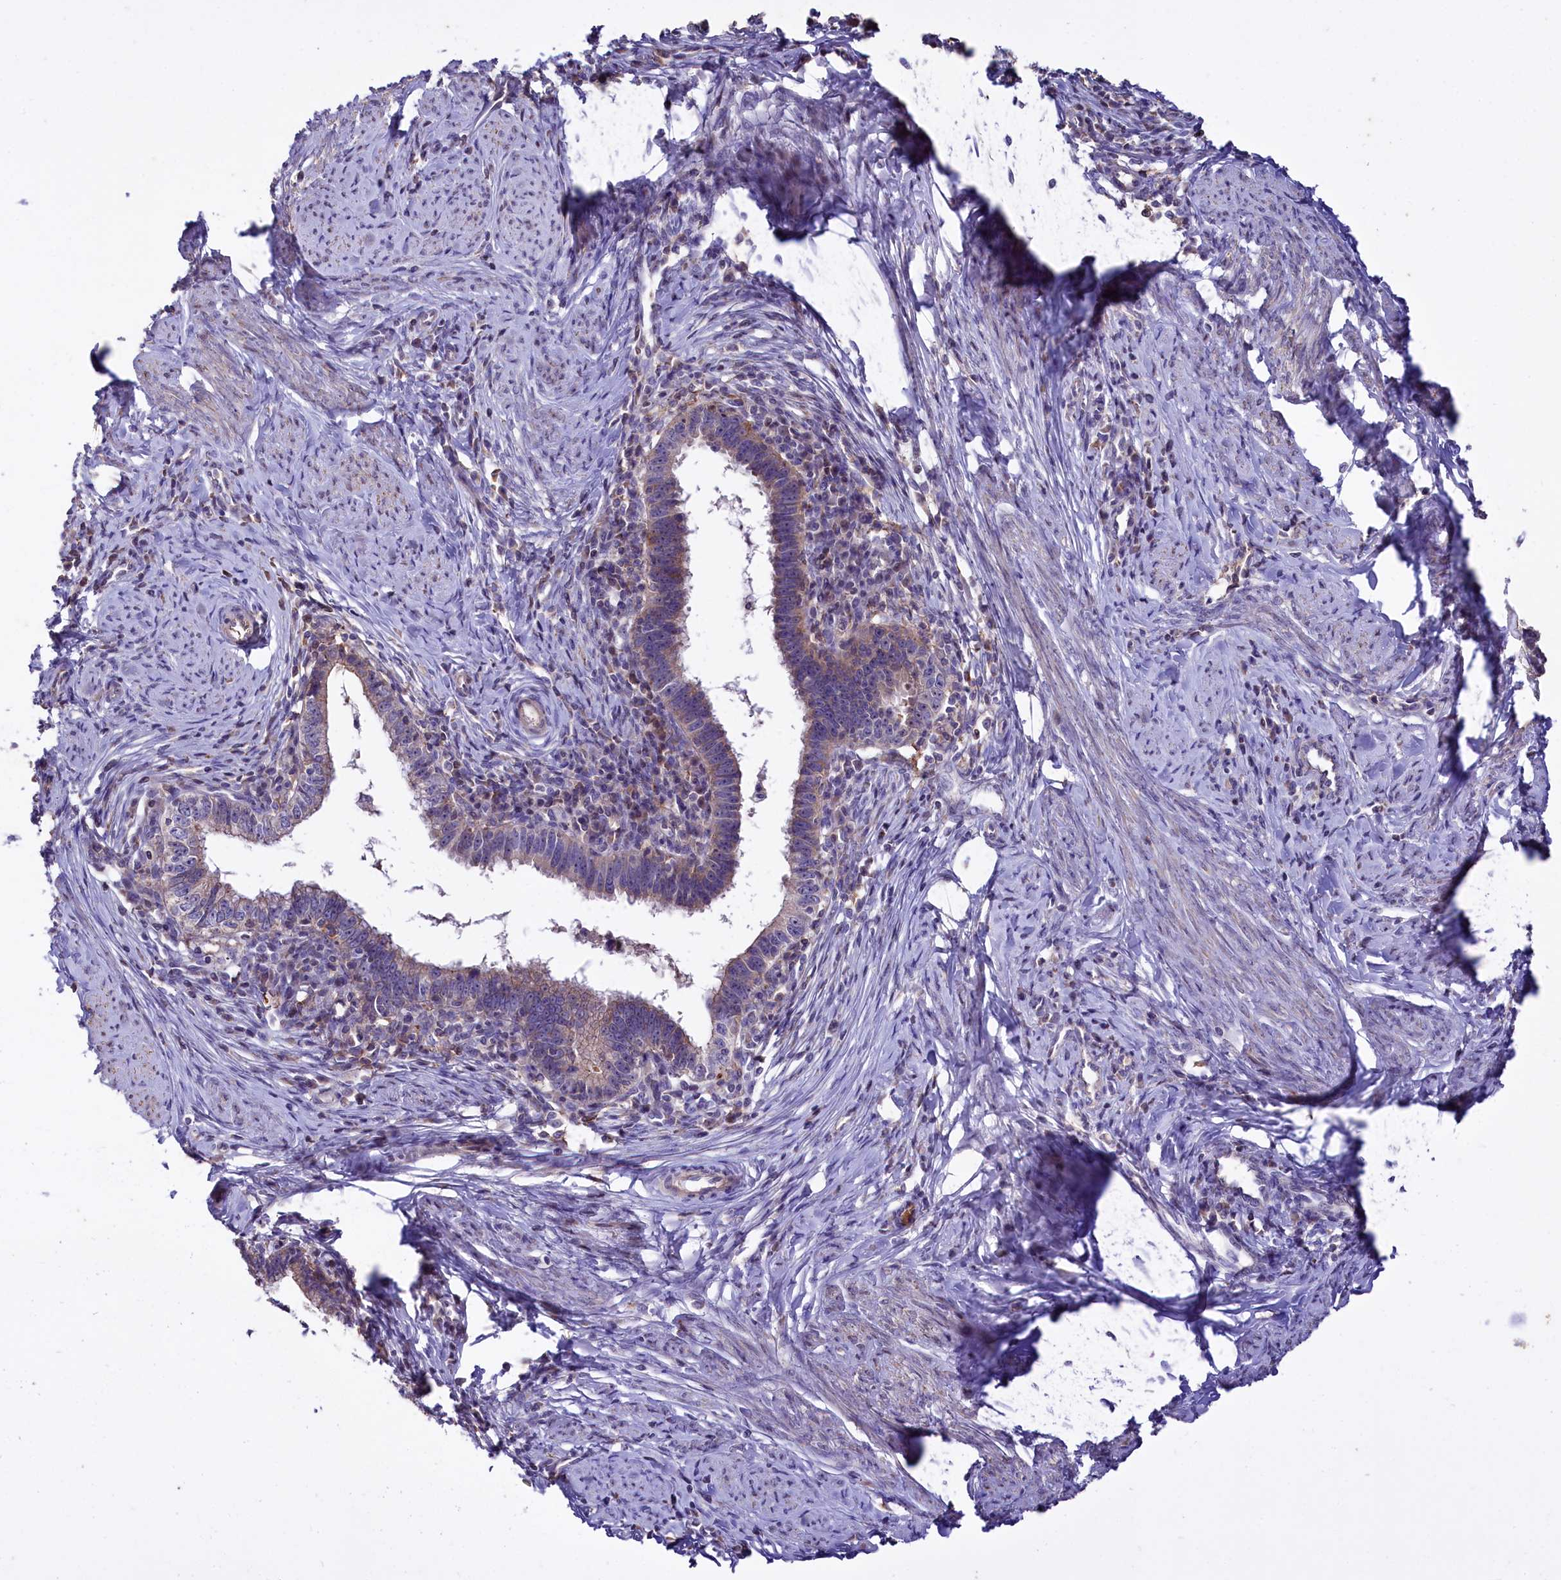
{"staining": {"intensity": "moderate", "quantity": ">75%", "location": "cytoplasmic/membranous"}, "tissue": "cervical cancer", "cell_type": "Tumor cells", "image_type": "cancer", "snomed": [{"axis": "morphology", "description": "Adenocarcinoma, NOS"}, {"axis": "topography", "description": "Cervix"}], "caption": "Cervical cancer tissue shows moderate cytoplasmic/membranous expression in approximately >75% of tumor cells (DAB IHC, brown staining for protein, blue staining for nuclei).", "gene": "RPUSD3", "patient": {"sex": "female", "age": 36}}